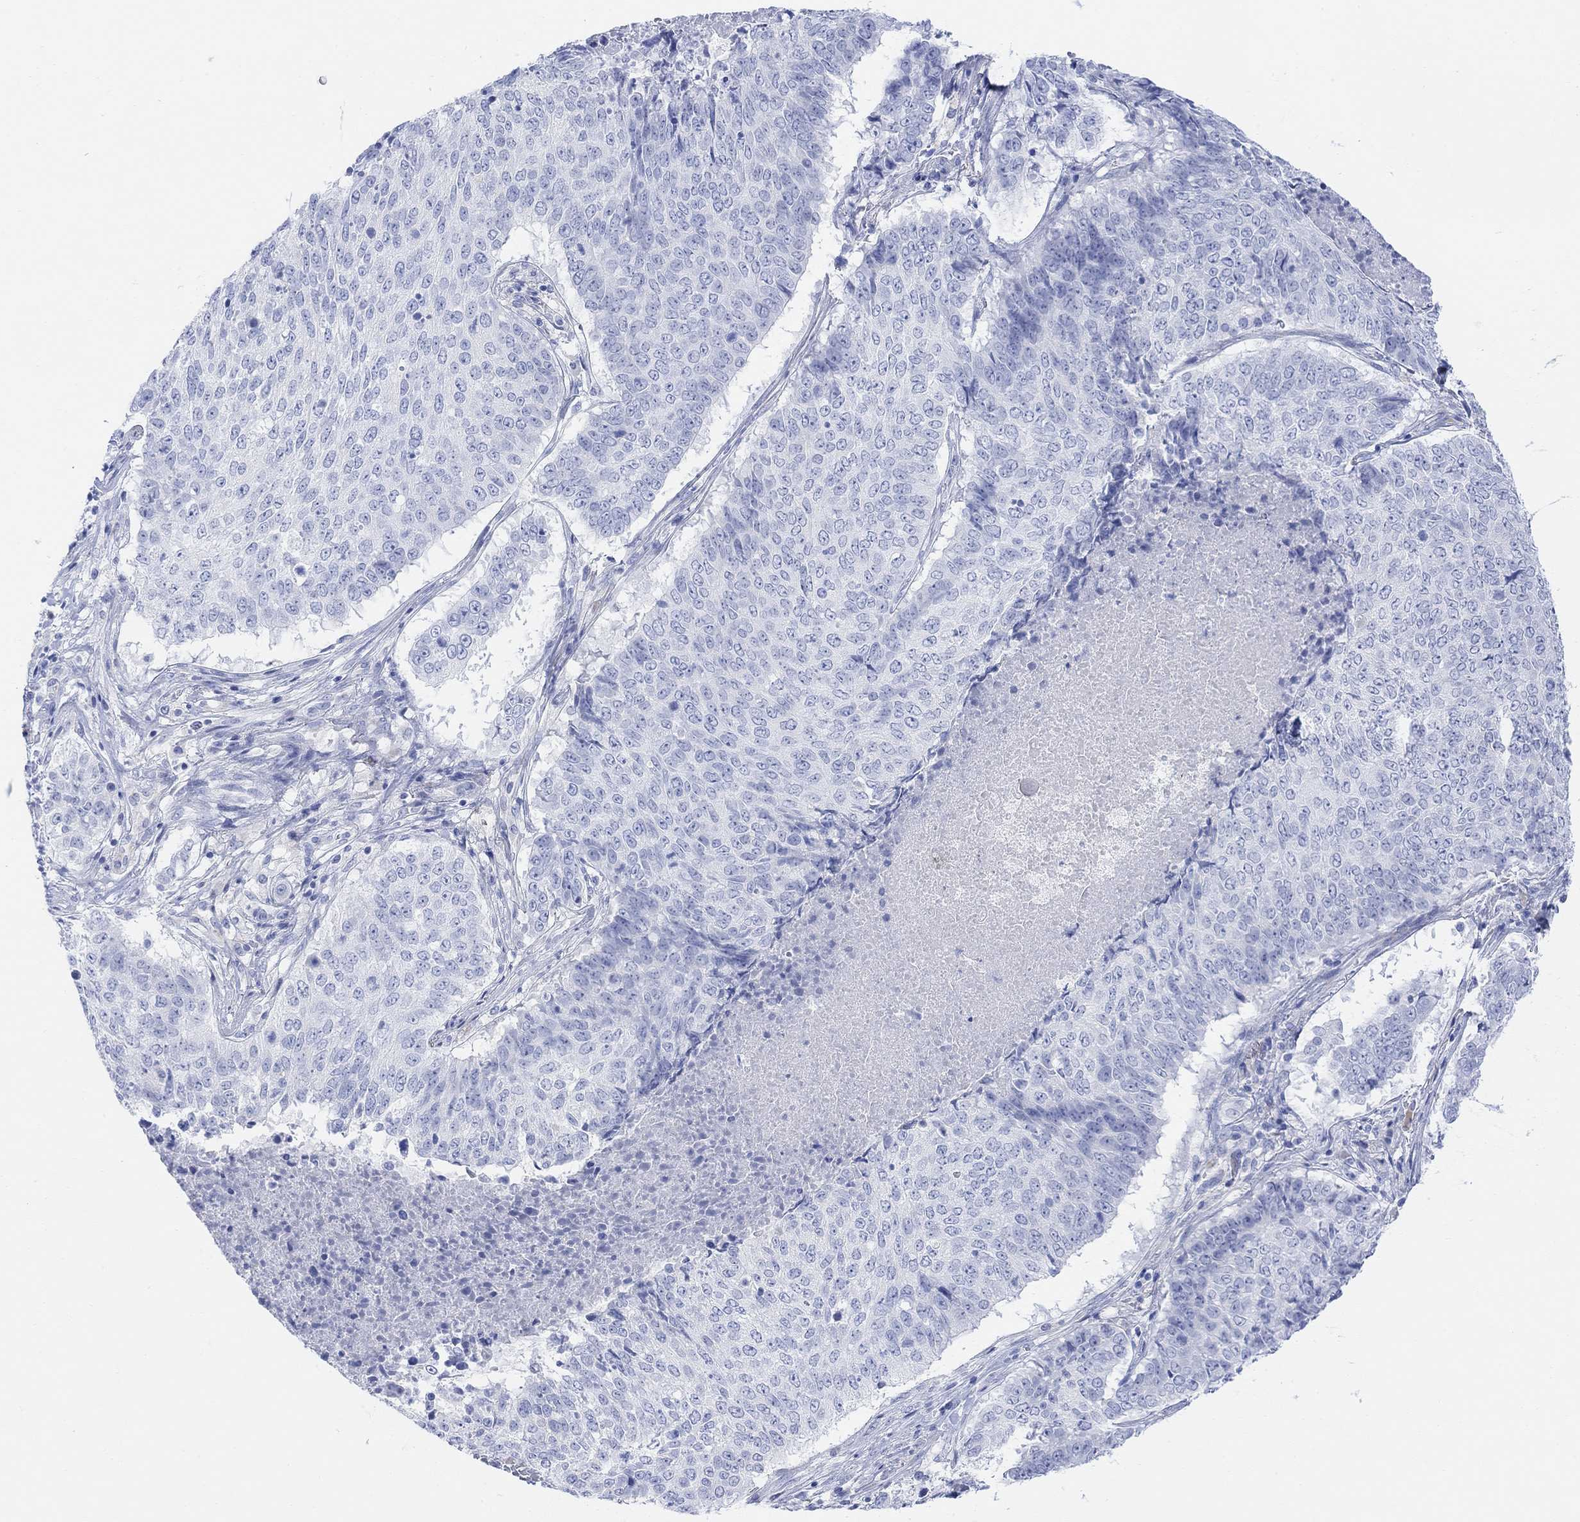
{"staining": {"intensity": "negative", "quantity": "none", "location": "none"}, "tissue": "lung cancer", "cell_type": "Tumor cells", "image_type": "cancer", "snomed": [{"axis": "morphology", "description": "Squamous cell carcinoma, NOS"}, {"axis": "topography", "description": "Lung"}], "caption": "Human lung cancer (squamous cell carcinoma) stained for a protein using immunohistochemistry shows no staining in tumor cells.", "gene": "GNG13", "patient": {"sex": "male", "age": 64}}